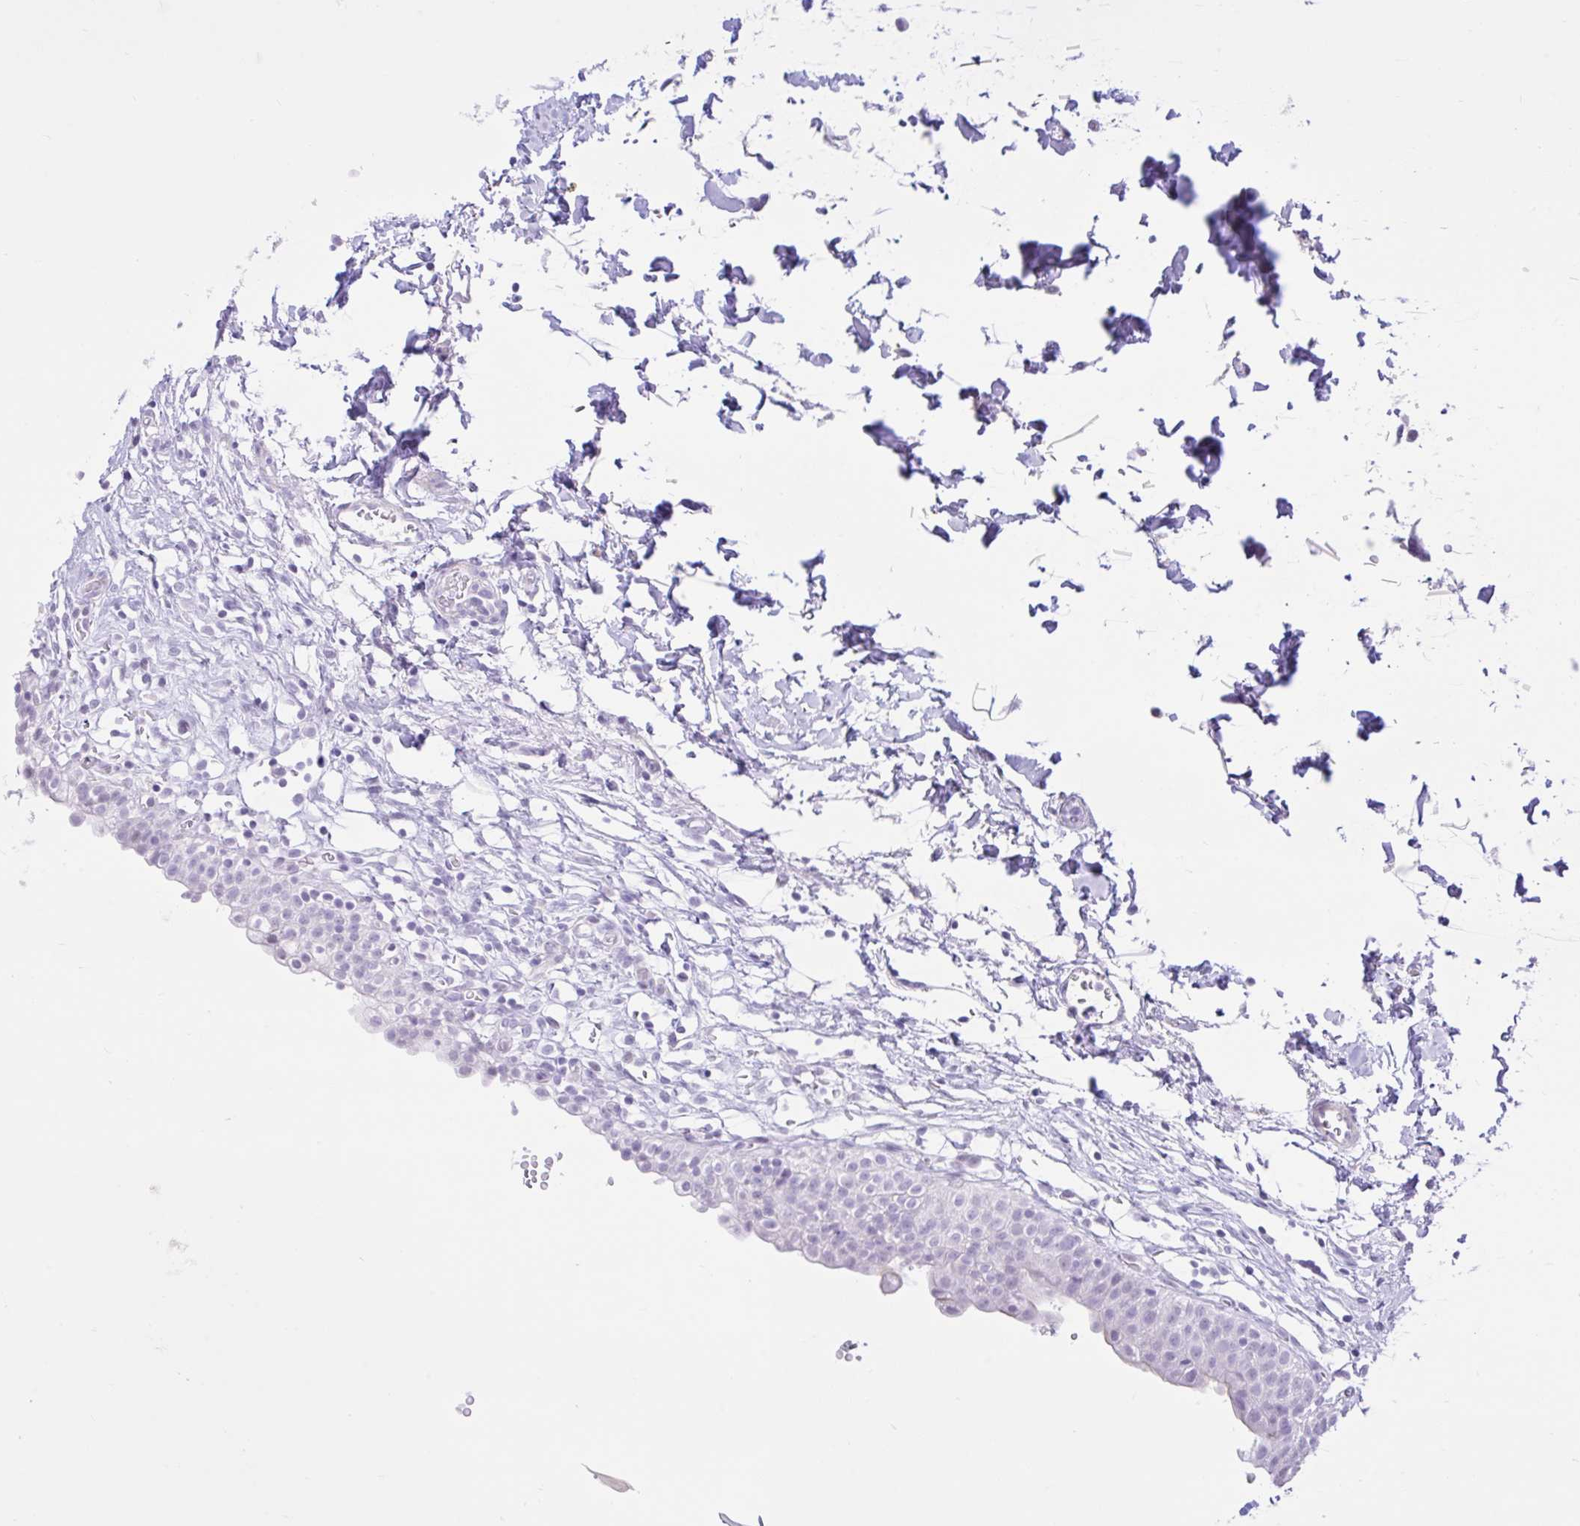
{"staining": {"intensity": "negative", "quantity": "none", "location": "none"}, "tissue": "urinary bladder", "cell_type": "Urothelial cells", "image_type": "normal", "snomed": [{"axis": "morphology", "description": "Normal tissue, NOS"}, {"axis": "topography", "description": "Urinary bladder"}, {"axis": "topography", "description": "Peripheral nerve tissue"}], "caption": "IHC micrograph of normal urinary bladder: urinary bladder stained with DAB (3,3'-diaminobenzidine) reveals no significant protein positivity in urothelial cells.", "gene": "REEP1", "patient": {"sex": "male", "age": 55}}